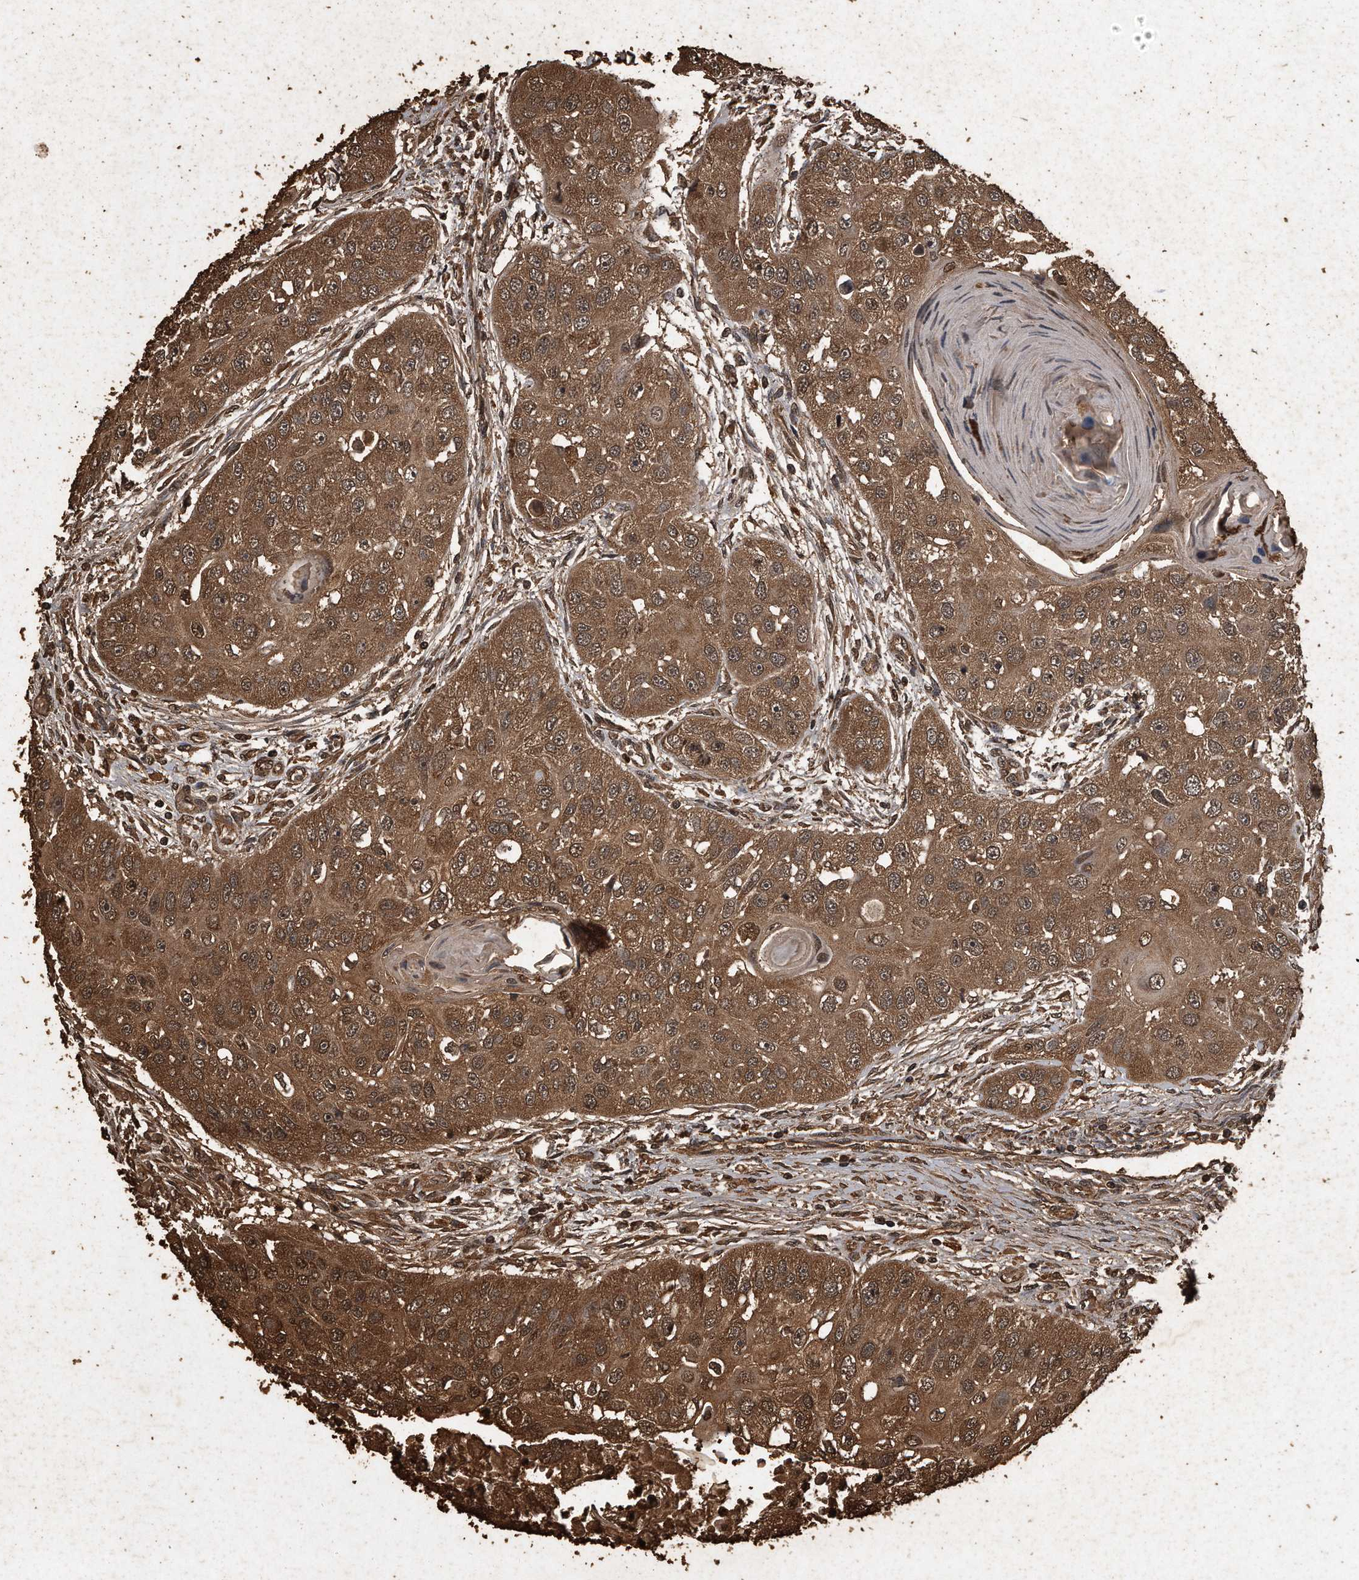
{"staining": {"intensity": "moderate", "quantity": ">75%", "location": "cytoplasmic/membranous,nuclear"}, "tissue": "head and neck cancer", "cell_type": "Tumor cells", "image_type": "cancer", "snomed": [{"axis": "morphology", "description": "Normal tissue, NOS"}, {"axis": "morphology", "description": "Squamous cell carcinoma, NOS"}, {"axis": "topography", "description": "Skeletal muscle"}, {"axis": "topography", "description": "Head-Neck"}], "caption": "There is medium levels of moderate cytoplasmic/membranous and nuclear staining in tumor cells of head and neck squamous cell carcinoma, as demonstrated by immunohistochemical staining (brown color).", "gene": "CFLAR", "patient": {"sex": "male", "age": 51}}